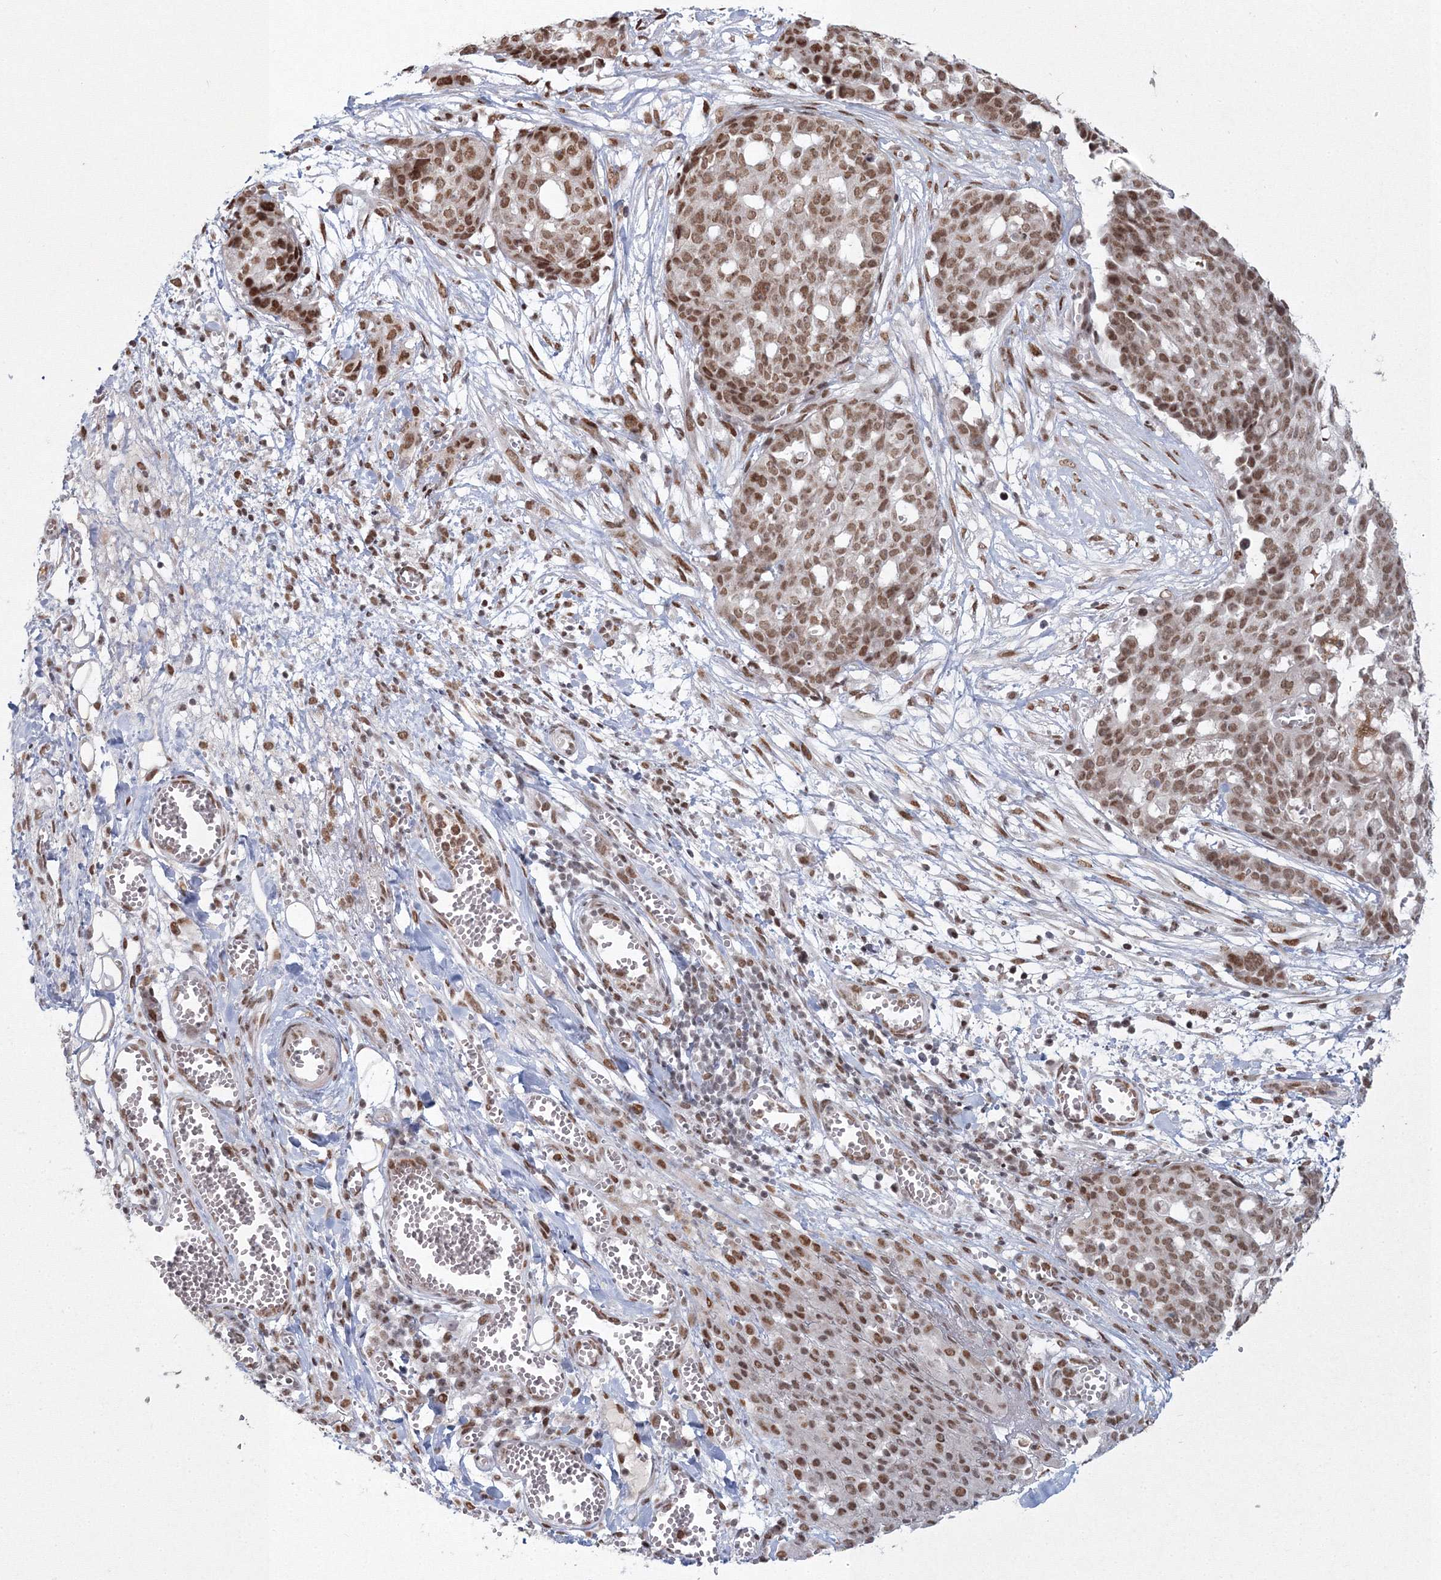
{"staining": {"intensity": "moderate", "quantity": ">75%", "location": "nuclear"}, "tissue": "ovarian cancer", "cell_type": "Tumor cells", "image_type": "cancer", "snomed": [{"axis": "morphology", "description": "Cystadenocarcinoma, serous, NOS"}, {"axis": "topography", "description": "Soft tissue"}, {"axis": "topography", "description": "Ovary"}], "caption": "This micrograph demonstrates immunohistochemistry (IHC) staining of ovarian serous cystadenocarcinoma, with medium moderate nuclear positivity in about >75% of tumor cells.", "gene": "C3orf33", "patient": {"sex": "female", "age": 57}}